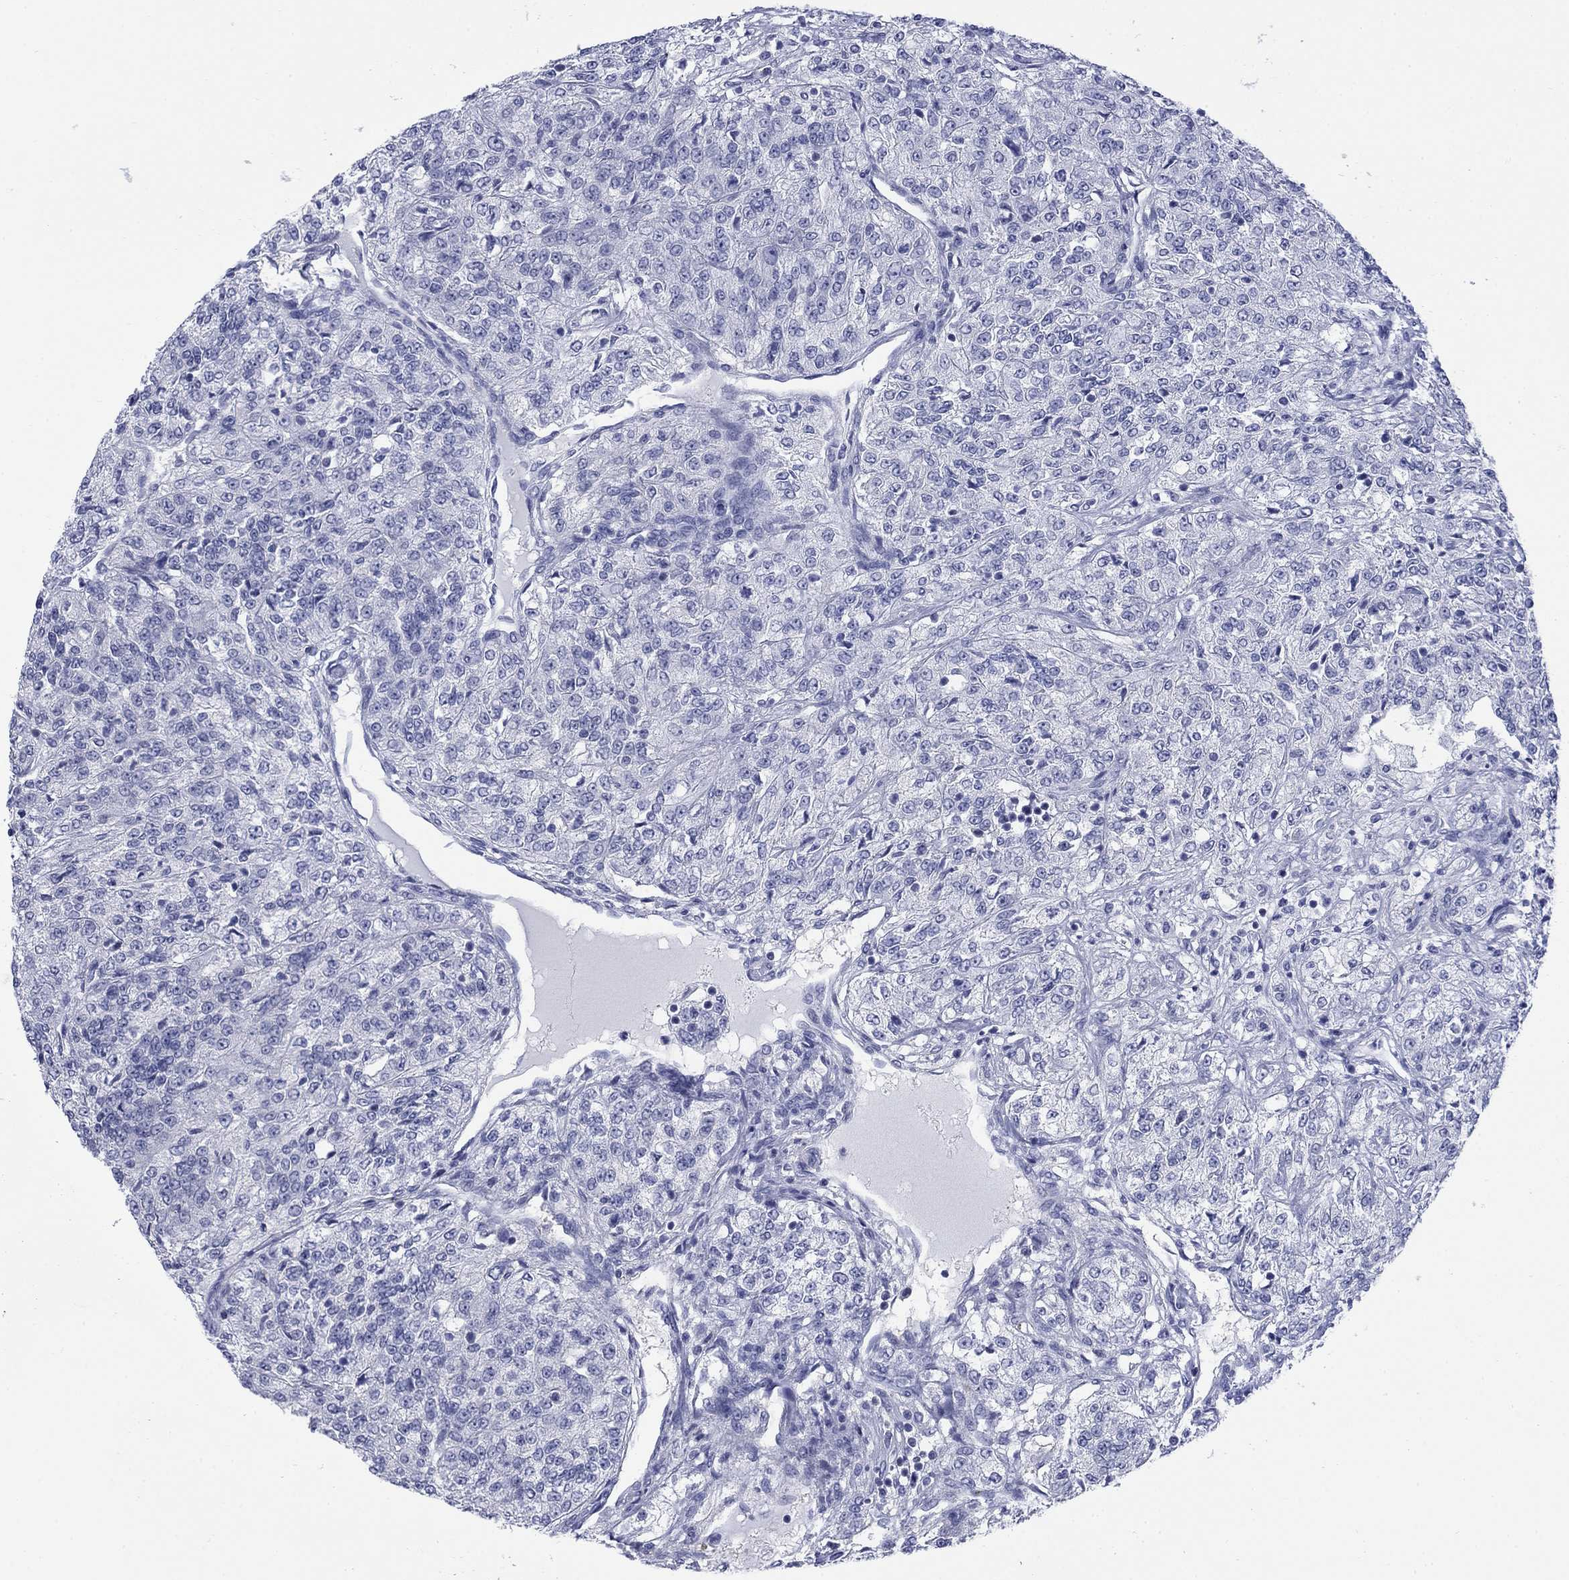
{"staining": {"intensity": "negative", "quantity": "none", "location": "none"}, "tissue": "renal cancer", "cell_type": "Tumor cells", "image_type": "cancer", "snomed": [{"axis": "morphology", "description": "Adenocarcinoma, NOS"}, {"axis": "topography", "description": "Kidney"}], "caption": "Renal cancer (adenocarcinoma) was stained to show a protein in brown. There is no significant expression in tumor cells.", "gene": "IGF2BP3", "patient": {"sex": "female", "age": 63}}